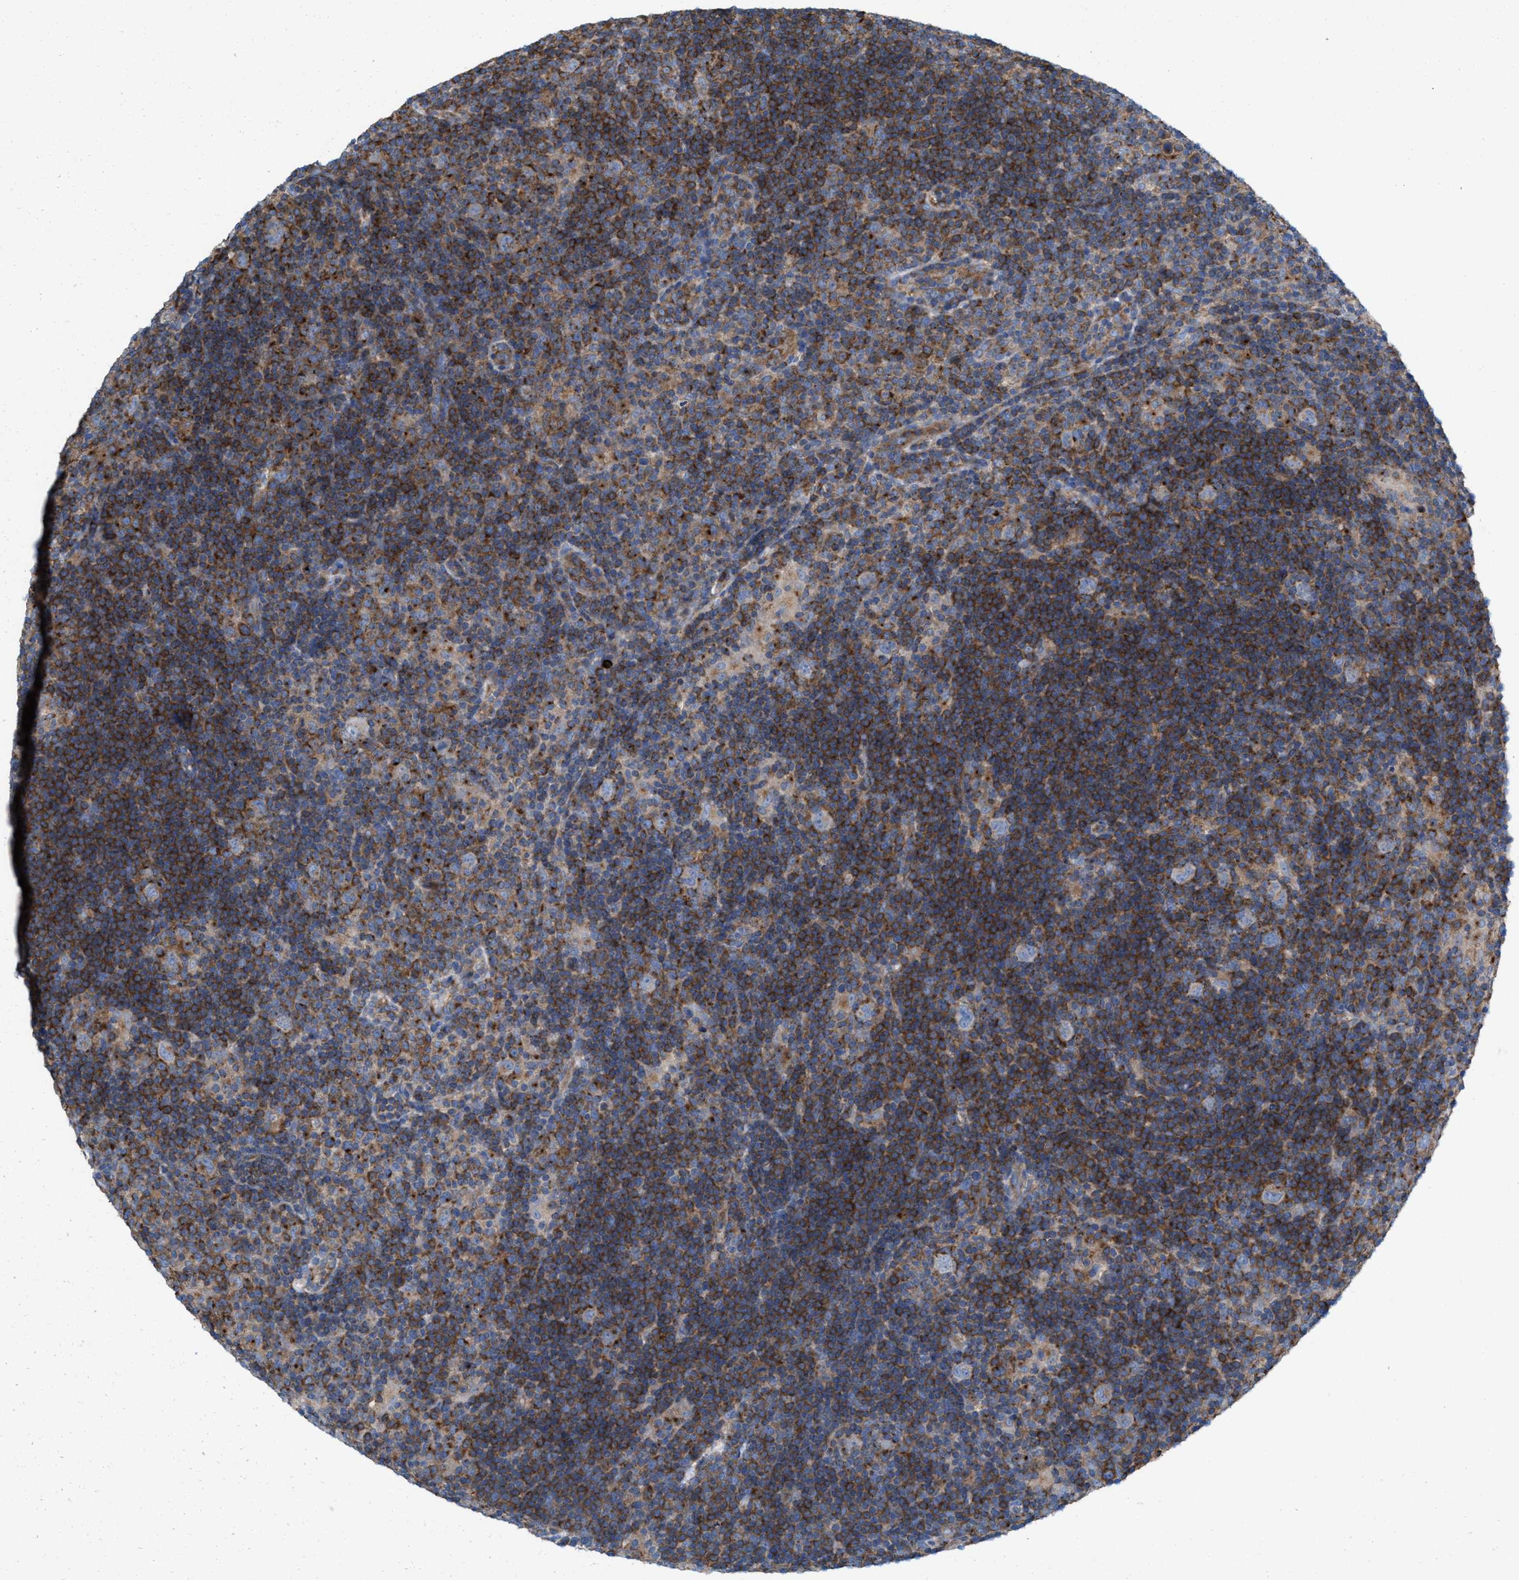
{"staining": {"intensity": "negative", "quantity": "none", "location": "none"}, "tissue": "lymphoma", "cell_type": "Tumor cells", "image_type": "cancer", "snomed": [{"axis": "morphology", "description": "Hodgkin's disease, NOS"}, {"axis": "topography", "description": "Lymph node"}], "caption": "The IHC histopathology image has no significant staining in tumor cells of Hodgkin's disease tissue.", "gene": "NYAP1", "patient": {"sex": "female", "age": 57}}